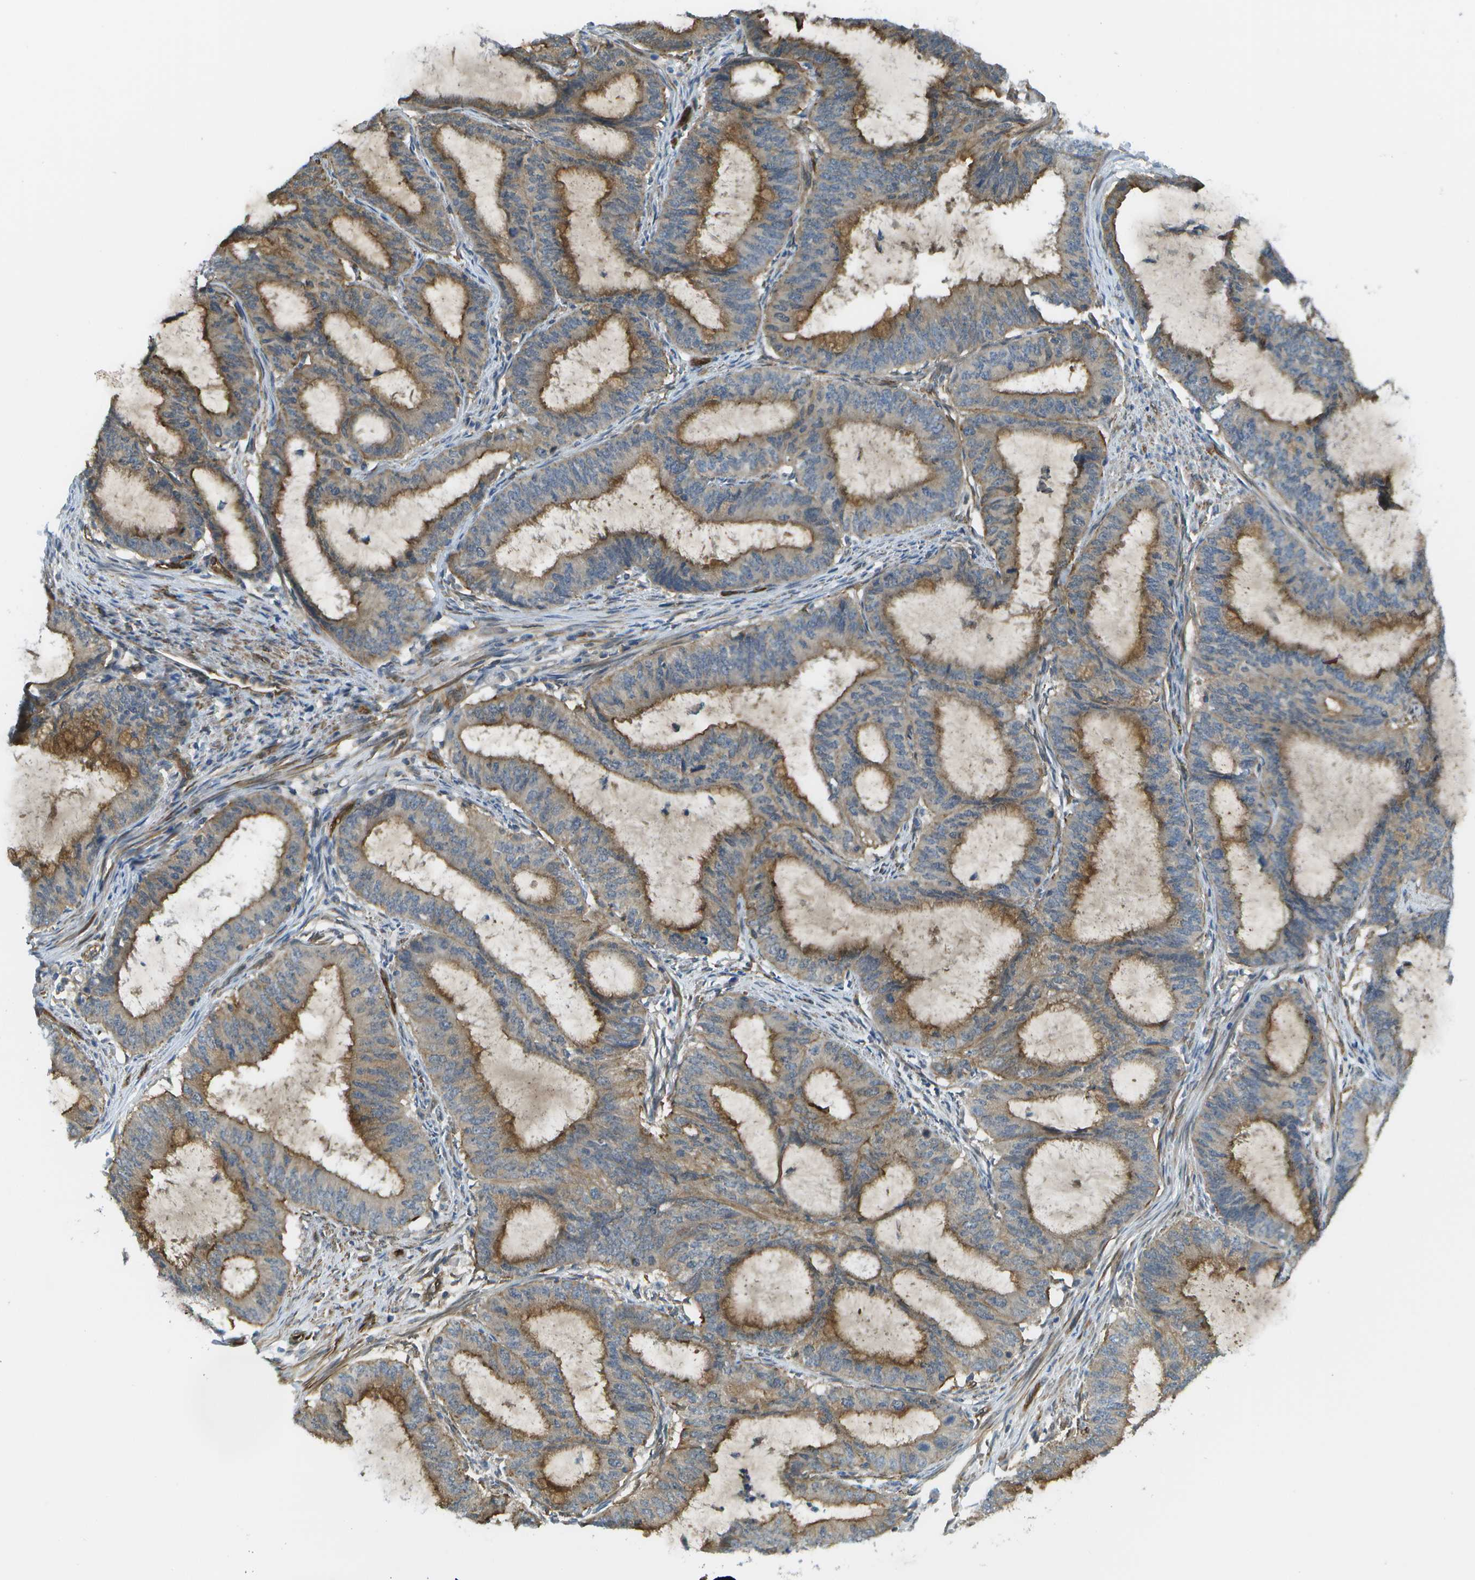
{"staining": {"intensity": "moderate", "quantity": ">75%", "location": "cytoplasmic/membranous"}, "tissue": "endometrial cancer", "cell_type": "Tumor cells", "image_type": "cancer", "snomed": [{"axis": "morphology", "description": "Adenocarcinoma, NOS"}, {"axis": "topography", "description": "Endometrium"}], "caption": "Human endometrial adenocarcinoma stained with a protein marker shows moderate staining in tumor cells.", "gene": "KIAA0040", "patient": {"sex": "female", "age": 70}}